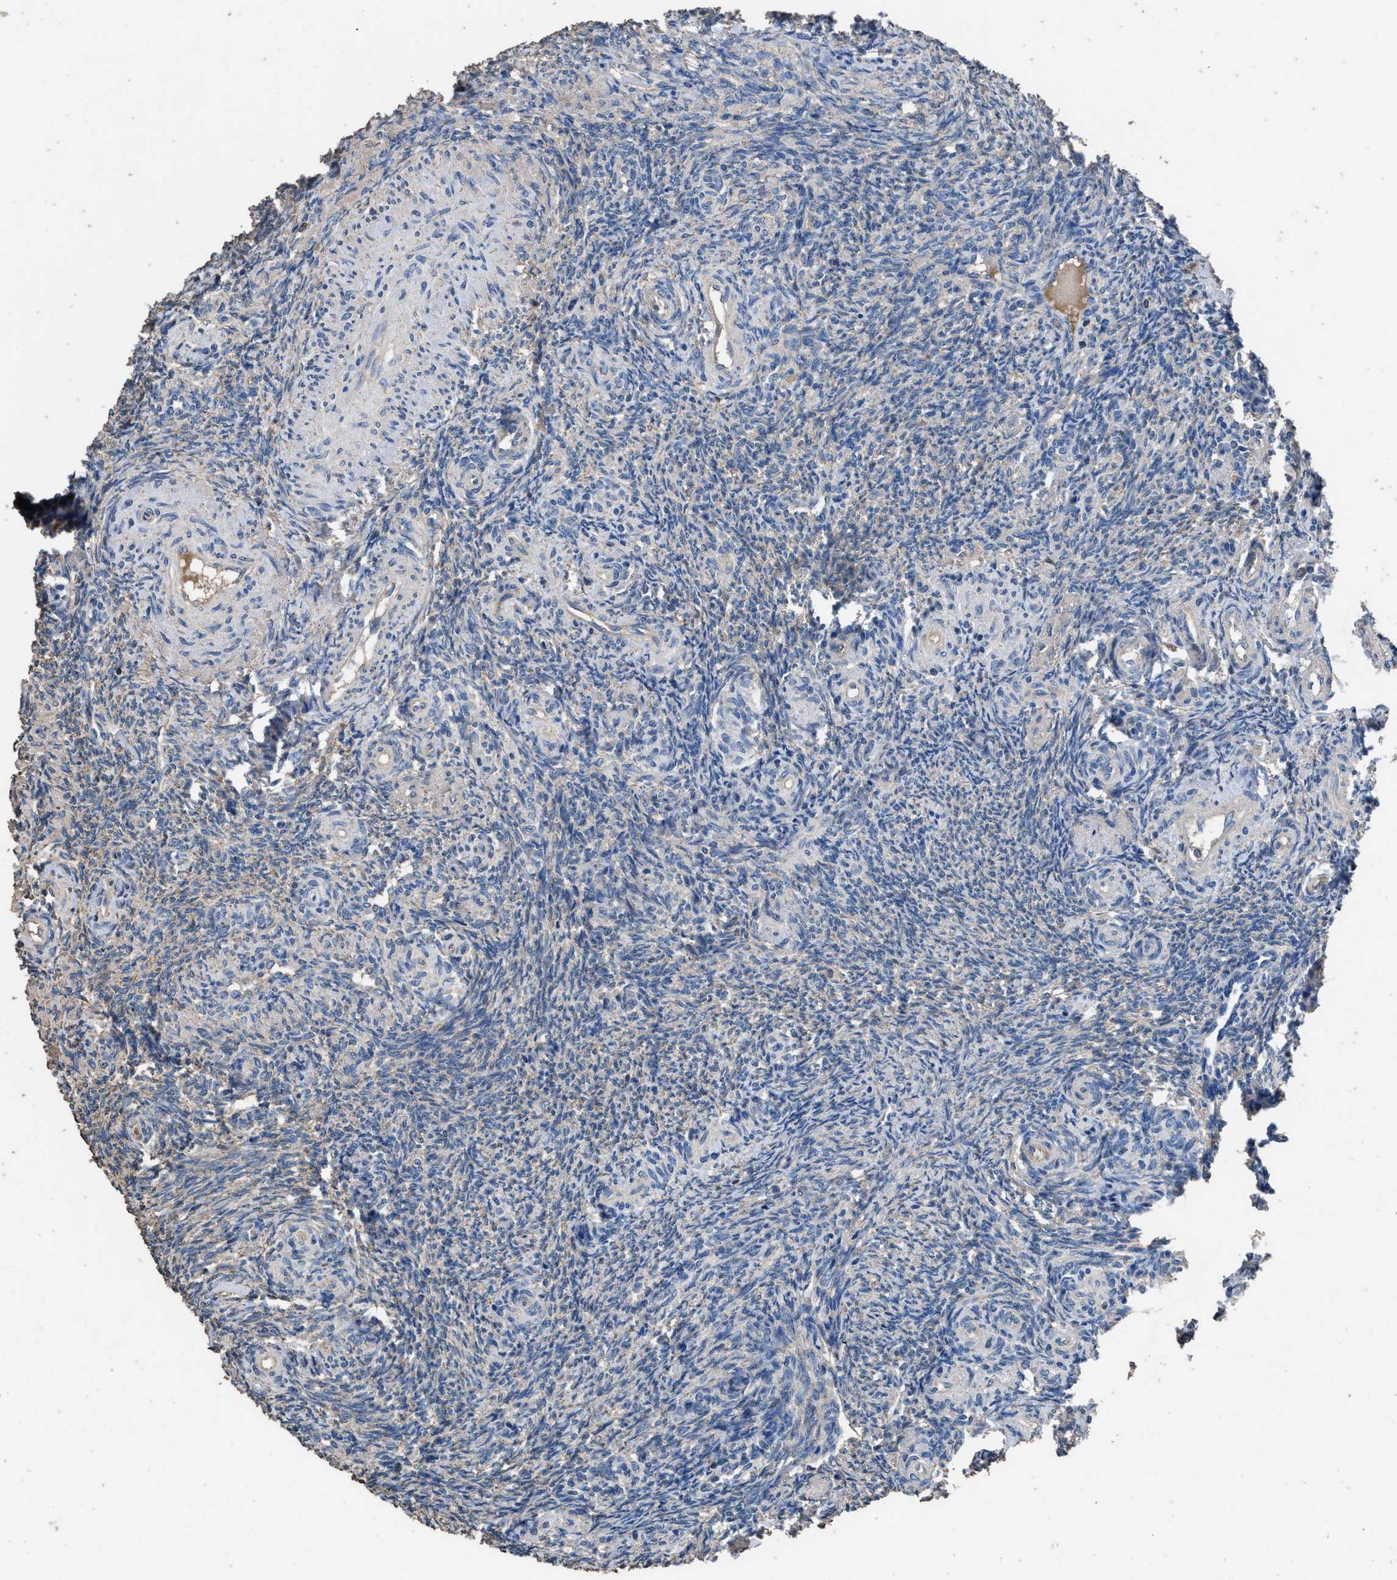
{"staining": {"intensity": "weak", "quantity": "<25%", "location": "cytoplasmic/membranous"}, "tissue": "ovary", "cell_type": "Follicle cells", "image_type": "normal", "snomed": [{"axis": "morphology", "description": "Normal tissue, NOS"}, {"axis": "topography", "description": "Ovary"}], "caption": "This is an immunohistochemistry micrograph of normal ovary. There is no staining in follicle cells.", "gene": "ITSN1", "patient": {"sex": "female", "age": 41}}